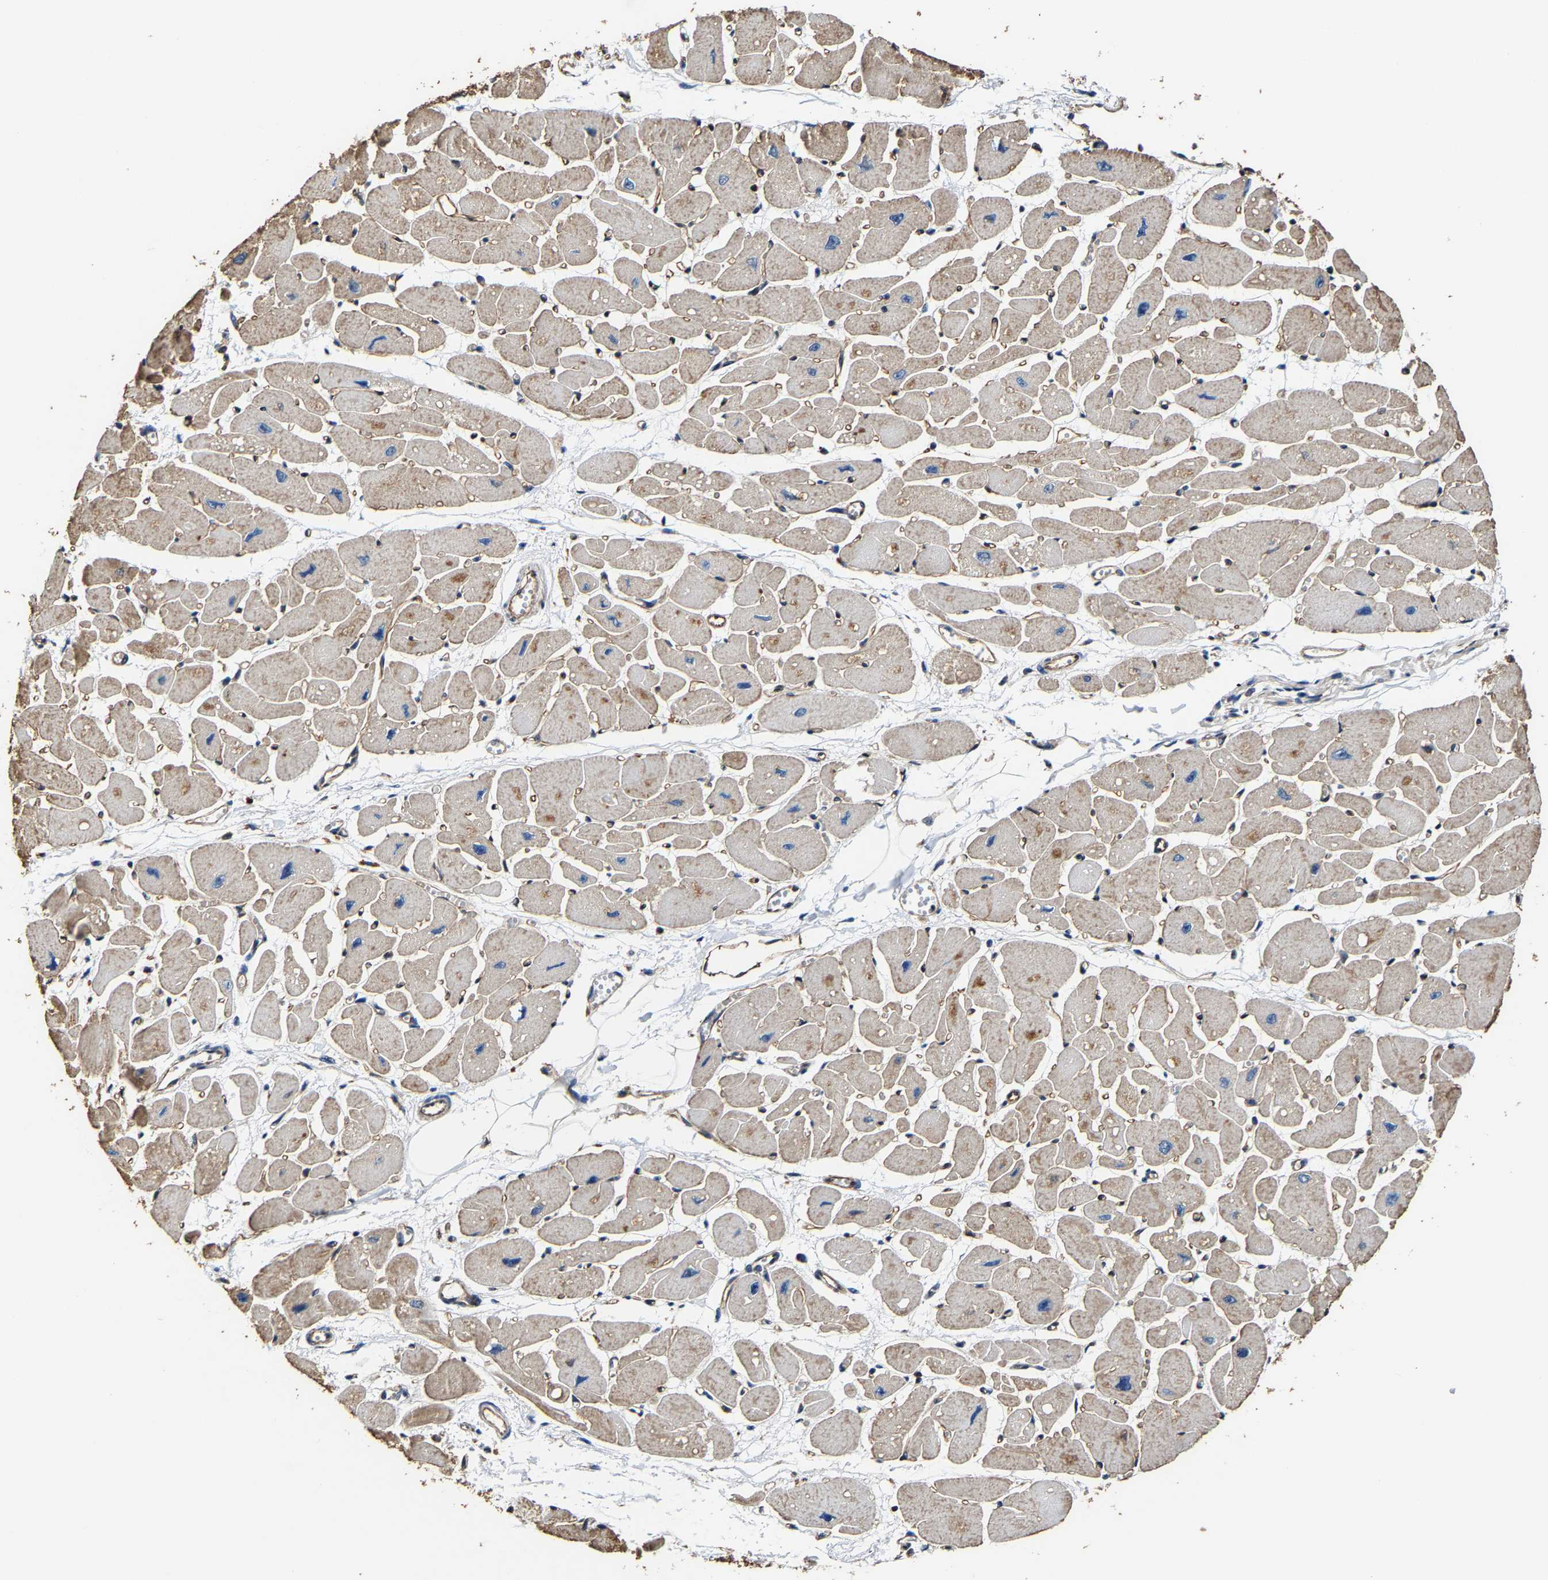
{"staining": {"intensity": "moderate", "quantity": ">75%", "location": "cytoplasmic/membranous"}, "tissue": "heart muscle", "cell_type": "Cardiomyocytes", "image_type": "normal", "snomed": [{"axis": "morphology", "description": "Normal tissue, NOS"}, {"axis": "topography", "description": "Heart"}], "caption": "This image displays benign heart muscle stained with IHC to label a protein in brown. The cytoplasmic/membranous of cardiomyocytes show moderate positivity for the protein. Nuclei are counter-stained blue.", "gene": "GFRA3", "patient": {"sex": "female", "age": 54}}